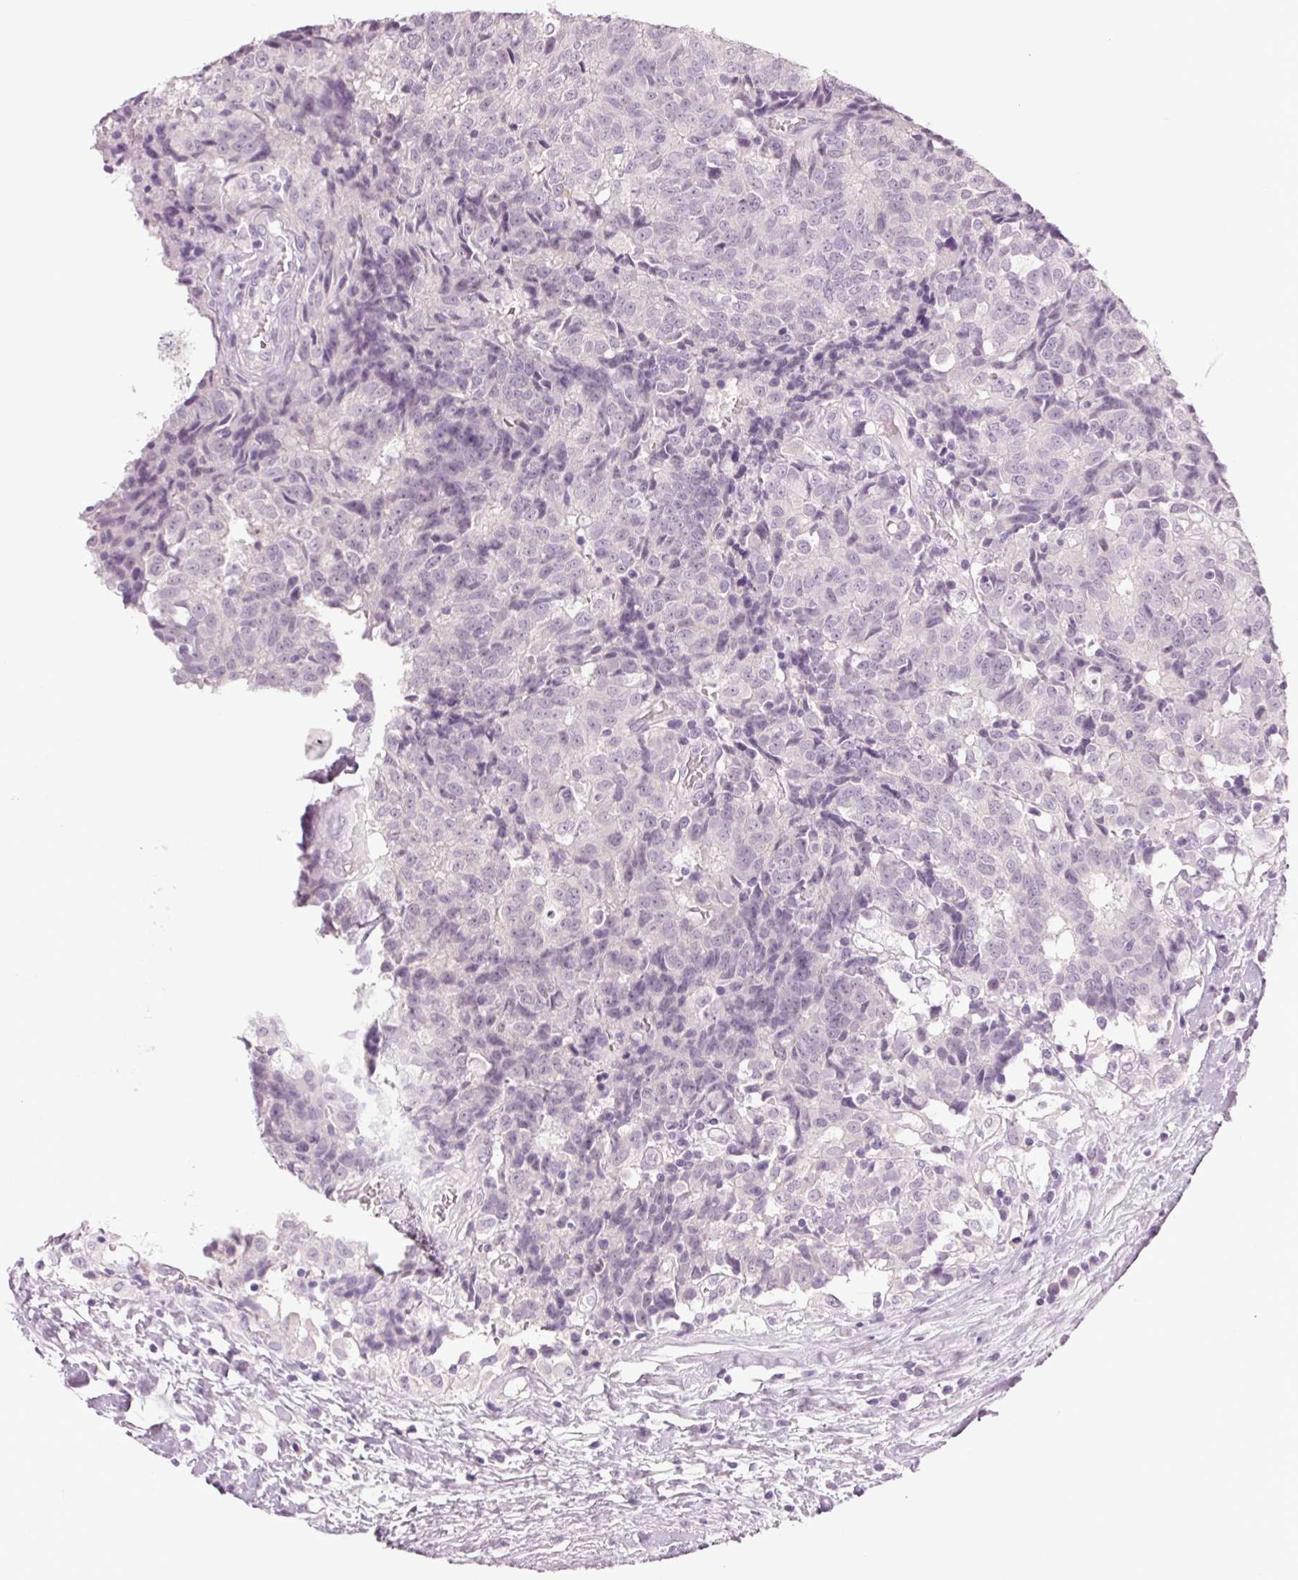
{"staining": {"intensity": "negative", "quantity": "none", "location": "none"}, "tissue": "prostate cancer", "cell_type": "Tumor cells", "image_type": "cancer", "snomed": [{"axis": "morphology", "description": "Adenocarcinoma, High grade"}, {"axis": "topography", "description": "Prostate and seminal vesicle, NOS"}], "caption": "Immunohistochemistry (IHC) of human prostate high-grade adenocarcinoma reveals no staining in tumor cells.", "gene": "PPP1R1A", "patient": {"sex": "male", "age": 60}}